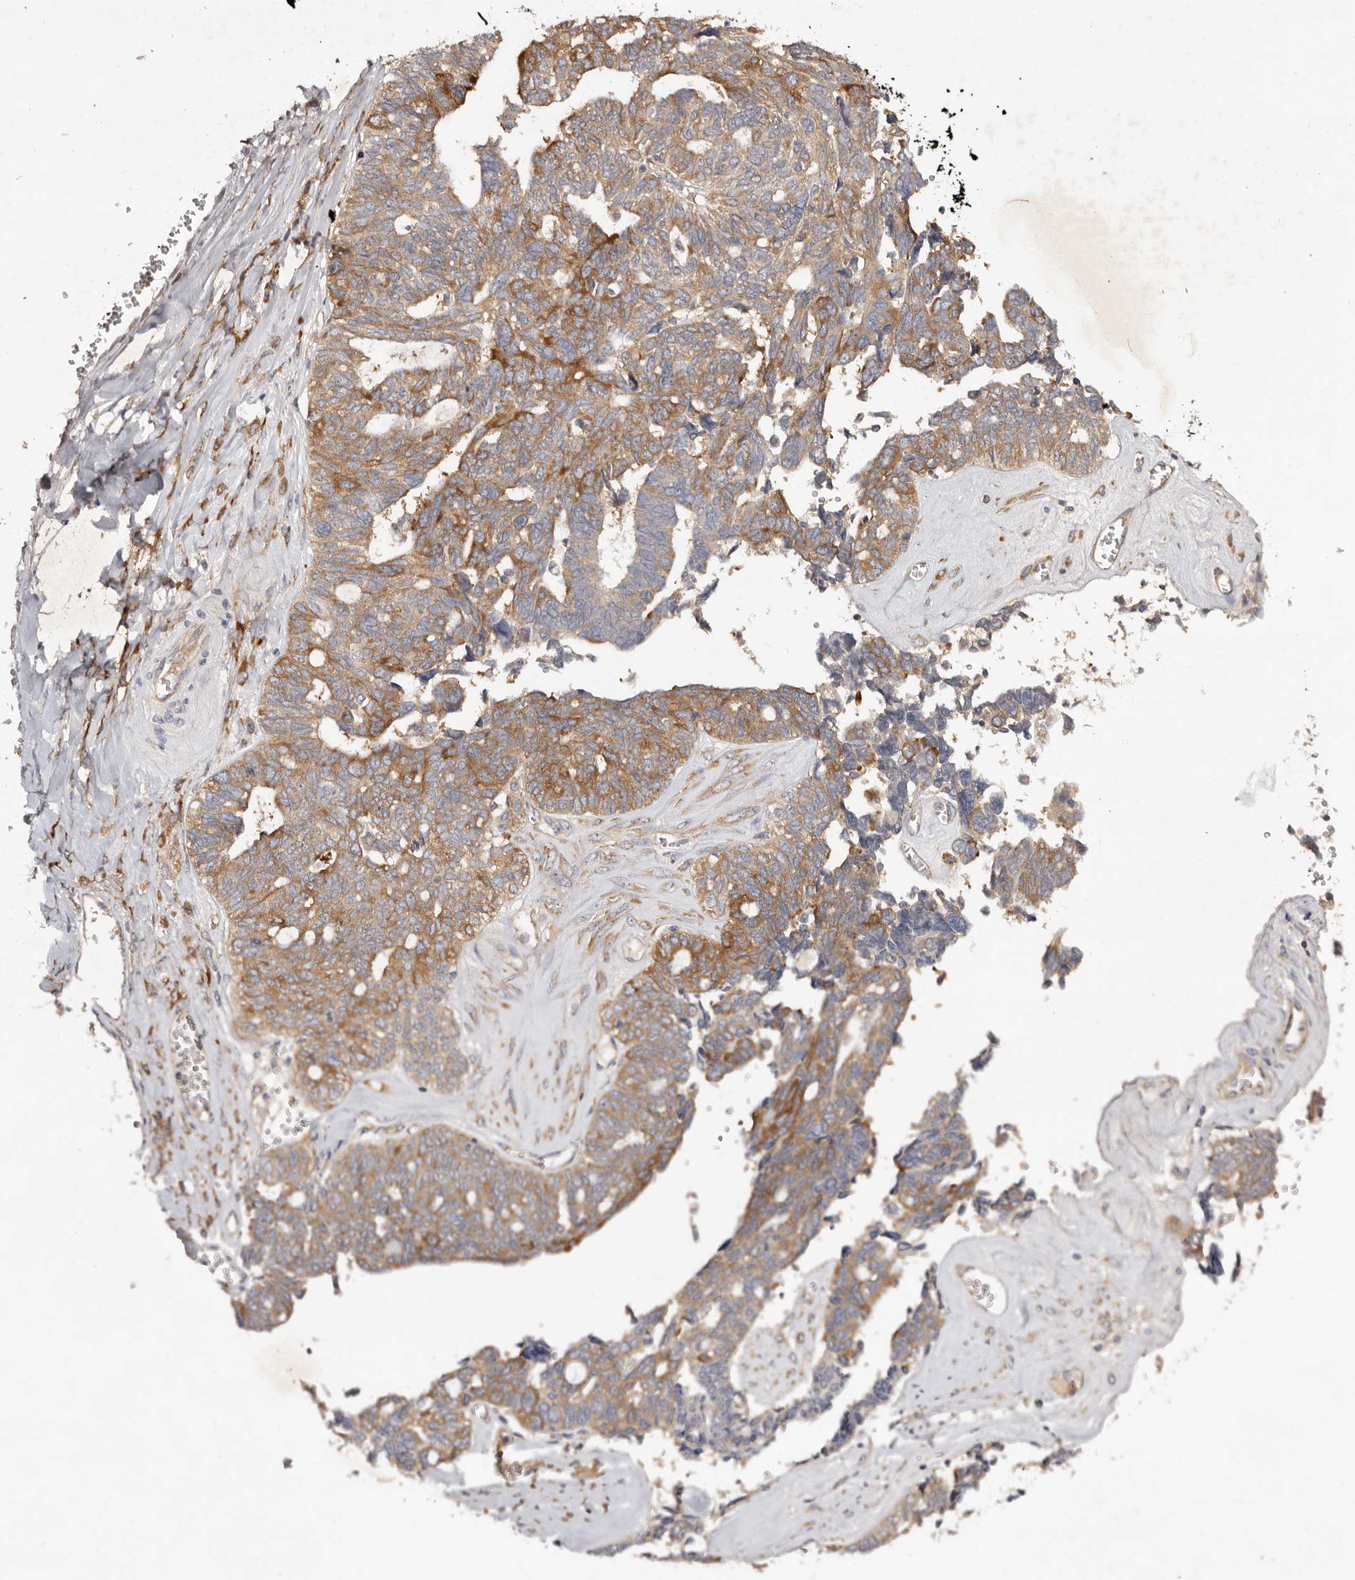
{"staining": {"intensity": "moderate", "quantity": ">75%", "location": "cytoplasmic/membranous"}, "tissue": "ovarian cancer", "cell_type": "Tumor cells", "image_type": "cancer", "snomed": [{"axis": "morphology", "description": "Cystadenocarcinoma, serous, NOS"}, {"axis": "topography", "description": "Ovary"}], "caption": "Serous cystadenocarcinoma (ovarian) was stained to show a protein in brown. There is medium levels of moderate cytoplasmic/membranous staining in approximately >75% of tumor cells.", "gene": "LTV1", "patient": {"sex": "female", "age": 79}}